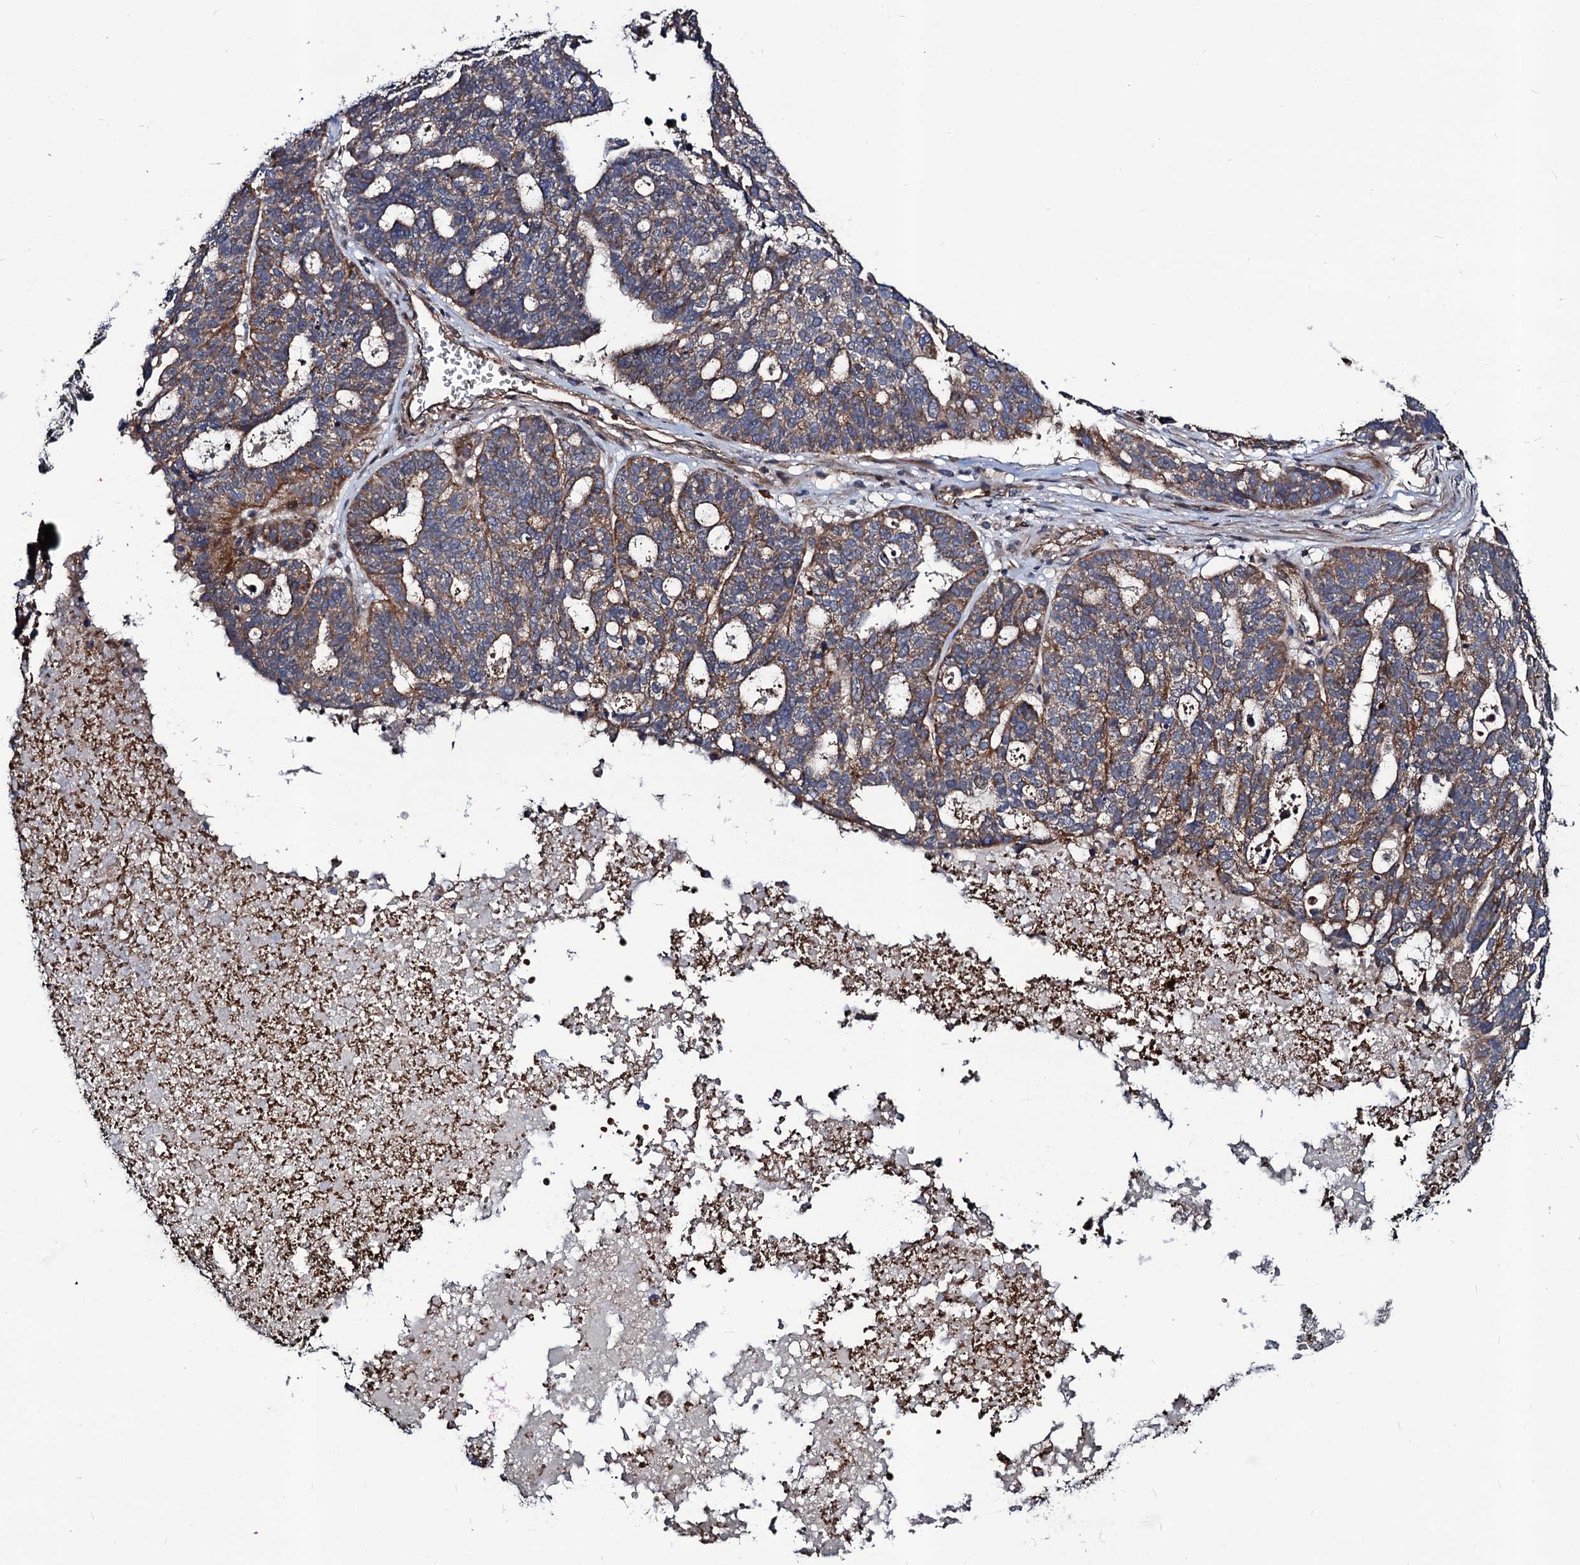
{"staining": {"intensity": "moderate", "quantity": "25%-75%", "location": "cytoplasmic/membranous"}, "tissue": "ovarian cancer", "cell_type": "Tumor cells", "image_type": "cancer", "snomed": [{"axis": "morphology", "description": "Cystadenocarcinoma, serous, NOS"}, {"axis": "topography", "description": "Ovary"}], "caption": "This image displays ovarian cancer stained with IHC to label a protein in brown. The cytoplasmic/membranous of tumor cells show moderate positivity for the protein. Nuclei are counter-stained blue.", "gene": "KXD1", "patient": {"sex": "female", "age": 59}}